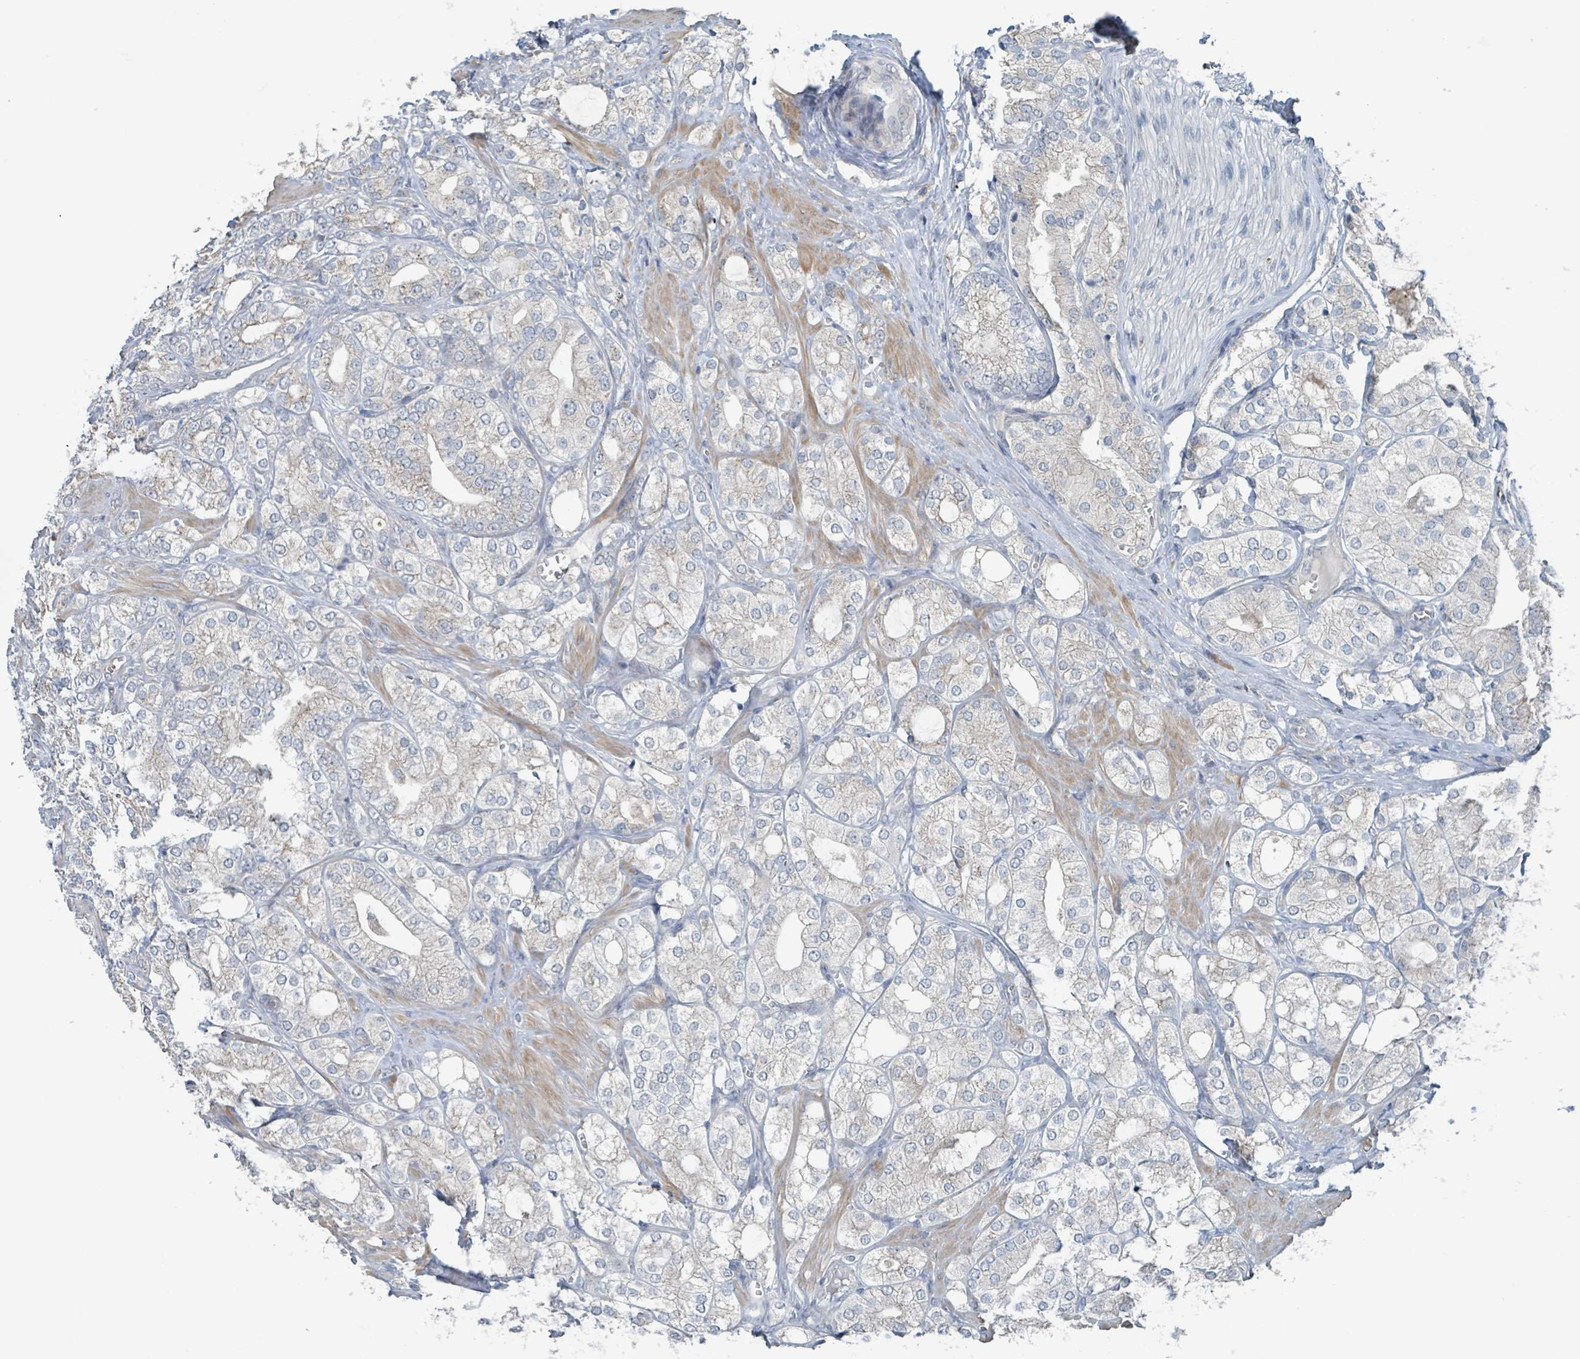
{"staining": {"intensity": "negative", "quantity": "none", "location": "none"}, "tissue": "prostate cancer", "cell_type": "Tumor cells", "image_type": "cancer", "snomed": [{"axis": "morphology", "description": "Adenocarcinoma, High grade"}, {"axis": "topography", "description": "Prostate"}], "caption": "IHC histopathology image of neoplastic tissue: human prostate cancer (adenocarcinoma (high-grade)) stained with DAB (3,3'-diaminobenzidine) shows no significant protein staining in tumor cells. (DAB (3,3'-diaminobenzidine) IHC, high magnification).", "gene": "ACBD4", "patient": {"sex": "male", "age": 50}}